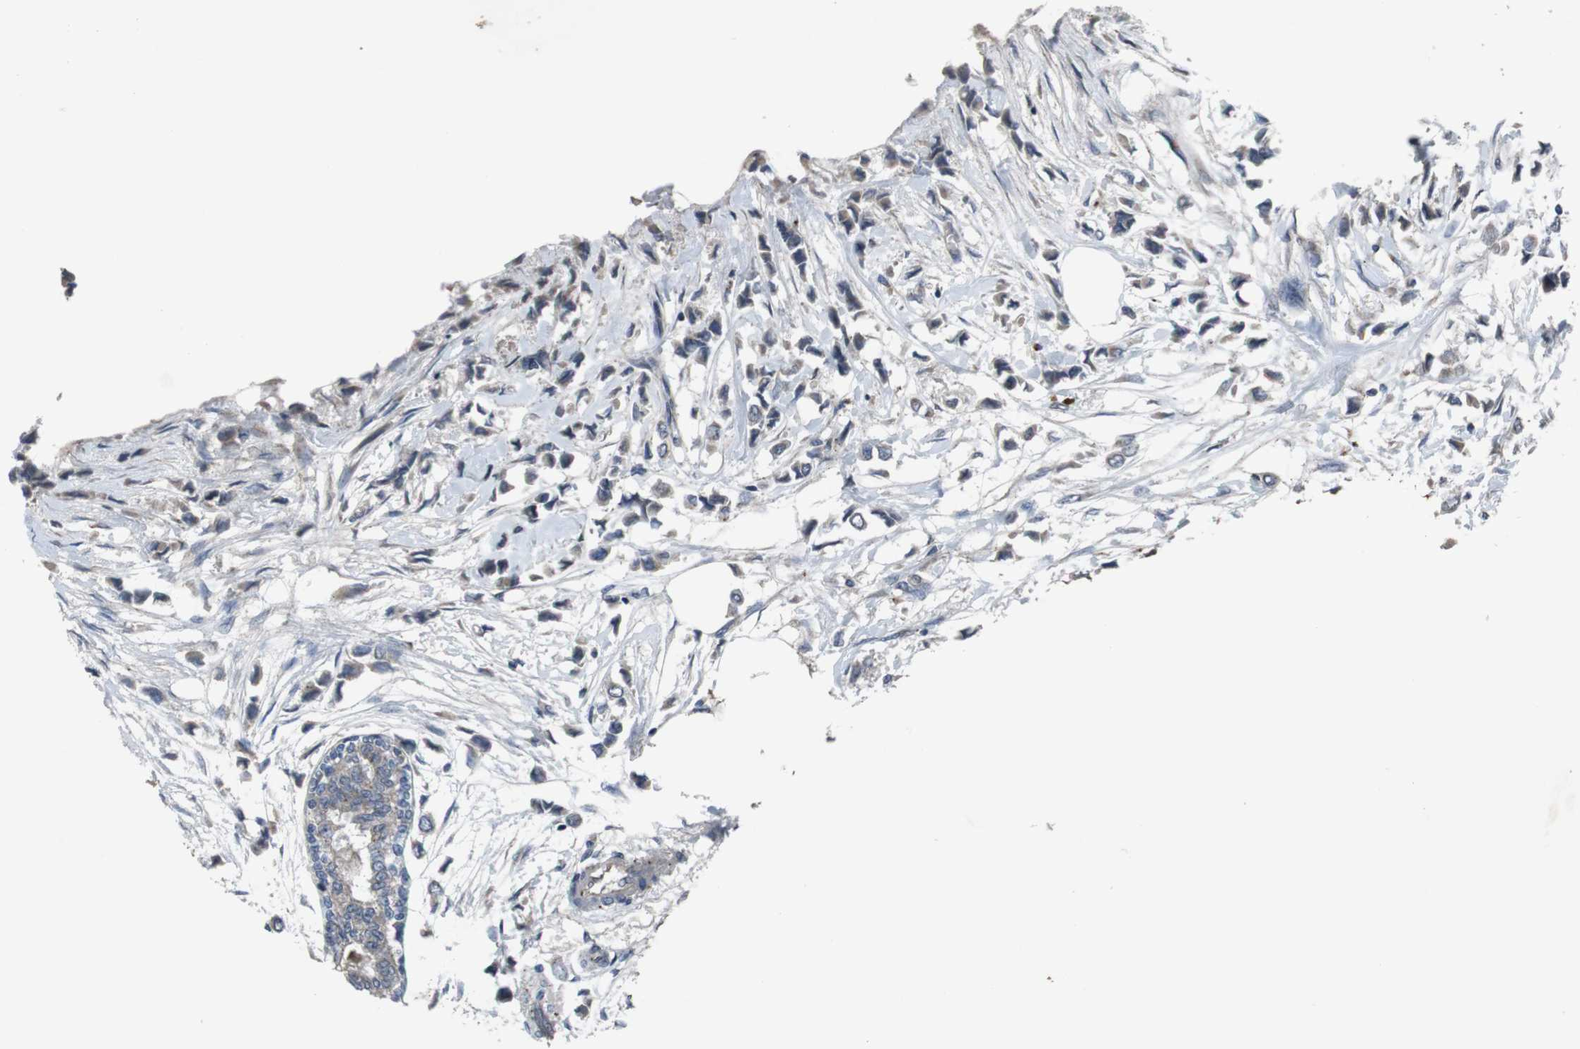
{"staining": {"intensity": "weak", "quantity": ">75%", "location": "cytoplasmic/membranous"}, "tissue": "breast cancer", "cell_type": "Tumor cells", "image_type": "cancer", "snomed": [{"axis": "morphology", "description": "Lobular carcinoma"}, {"axis": "topography", "description": "Breast"}], "caption": "Lobular carcinoma (breast) tissue shows weak cytoplasmic/membranous expression in about >75% of tumor cells (Brightfield microscopy of DAB IHC at high magnification).", "gene": "EFNA5", "patient": {"sex": "female", "age": 51}}